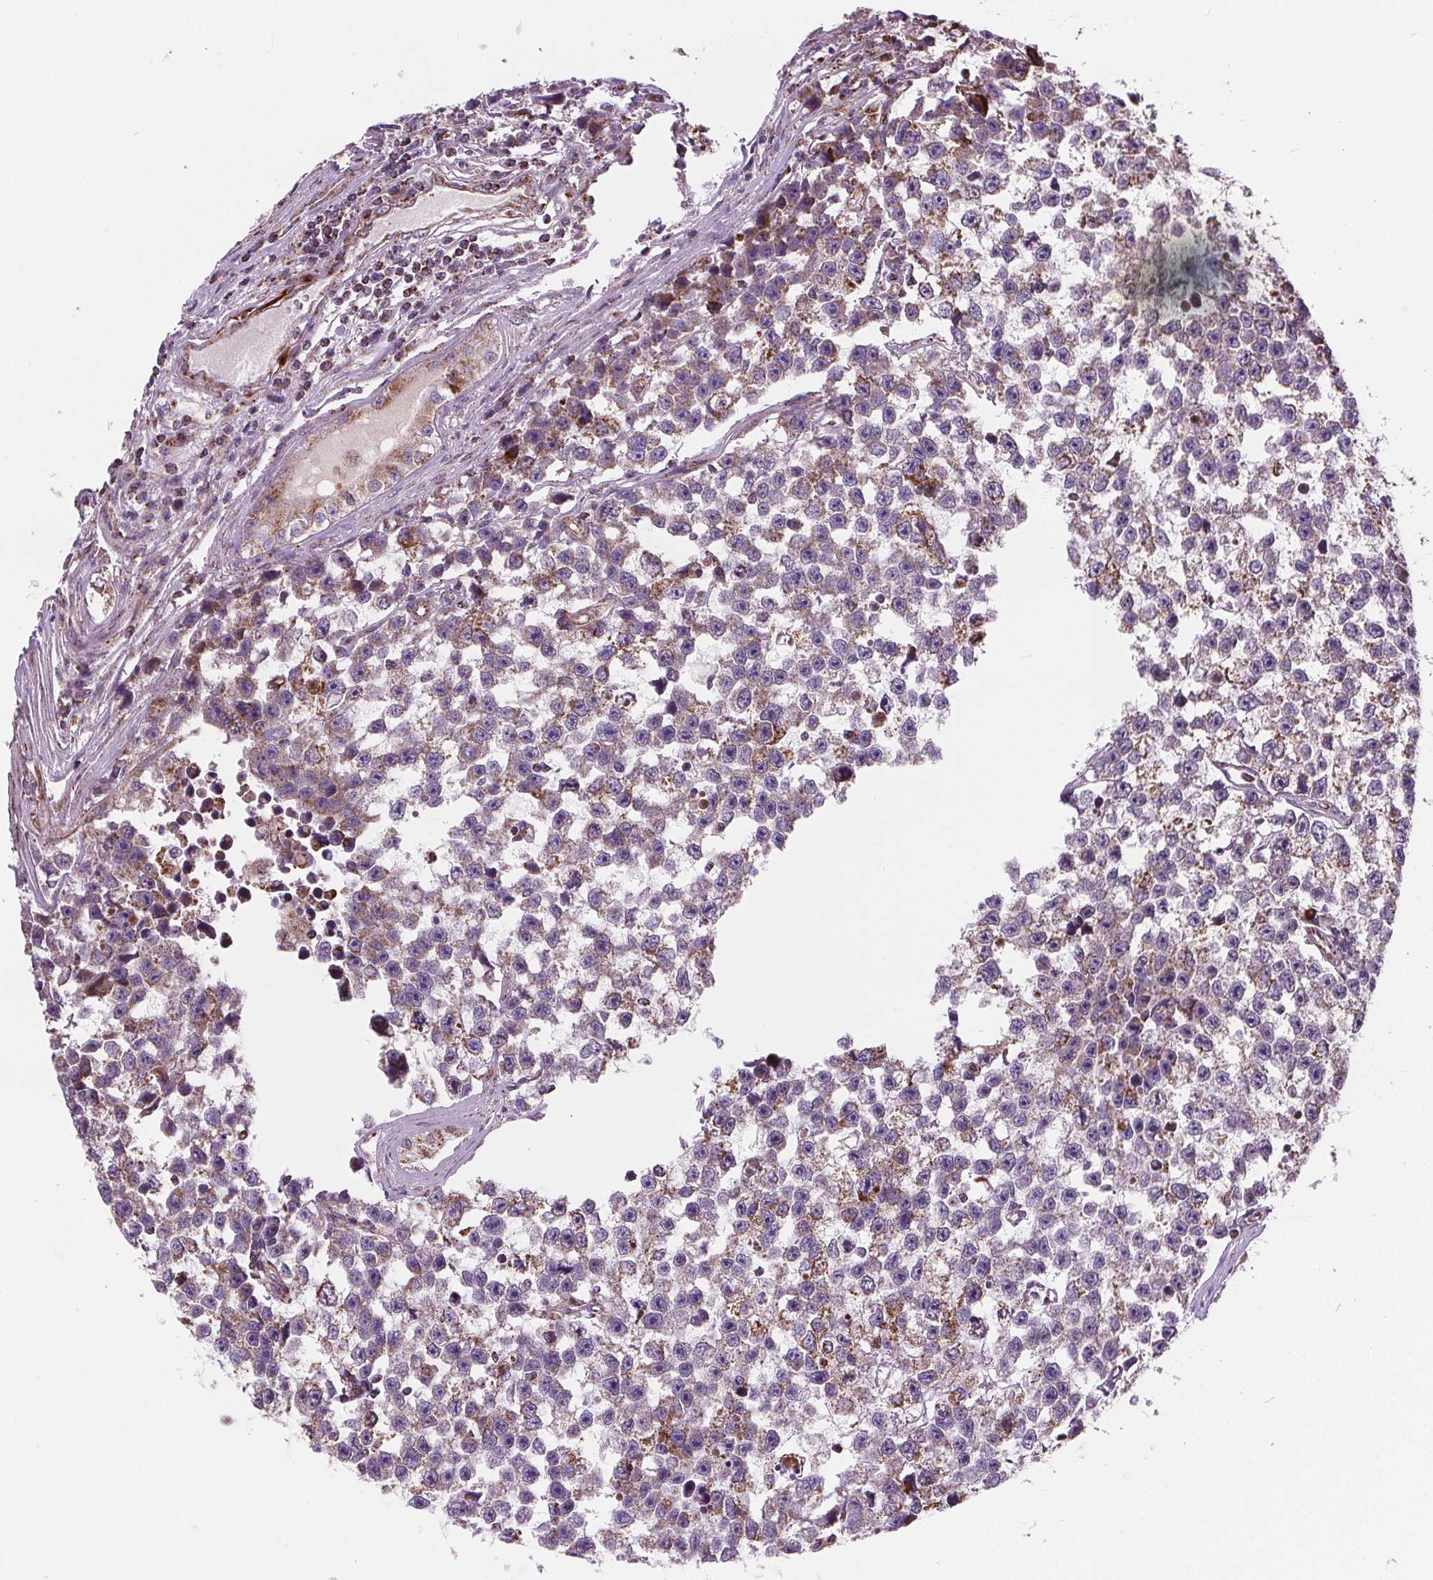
{"staining": {"intensity": "moderate", "quantity": "<25%", "location": "cytoplasmic/membranous"}, "tissue": "testis cancer", "cell_type": "Tumor cells", "image_type": "cancer", "snomed": [{"axis": "morphology", "description": "Seminoma, NOS"}, {"axis": "topography", "description": "Testis"}], "caption": "A high-resolution photomicrograph shows IHC staining of seminoma (testis), which displays moderate cytoplasmic/membranous expression in about <25% of tumor cells.", "gene": "GOLT1B", "patient": {"sex": "male", "age": 26}}